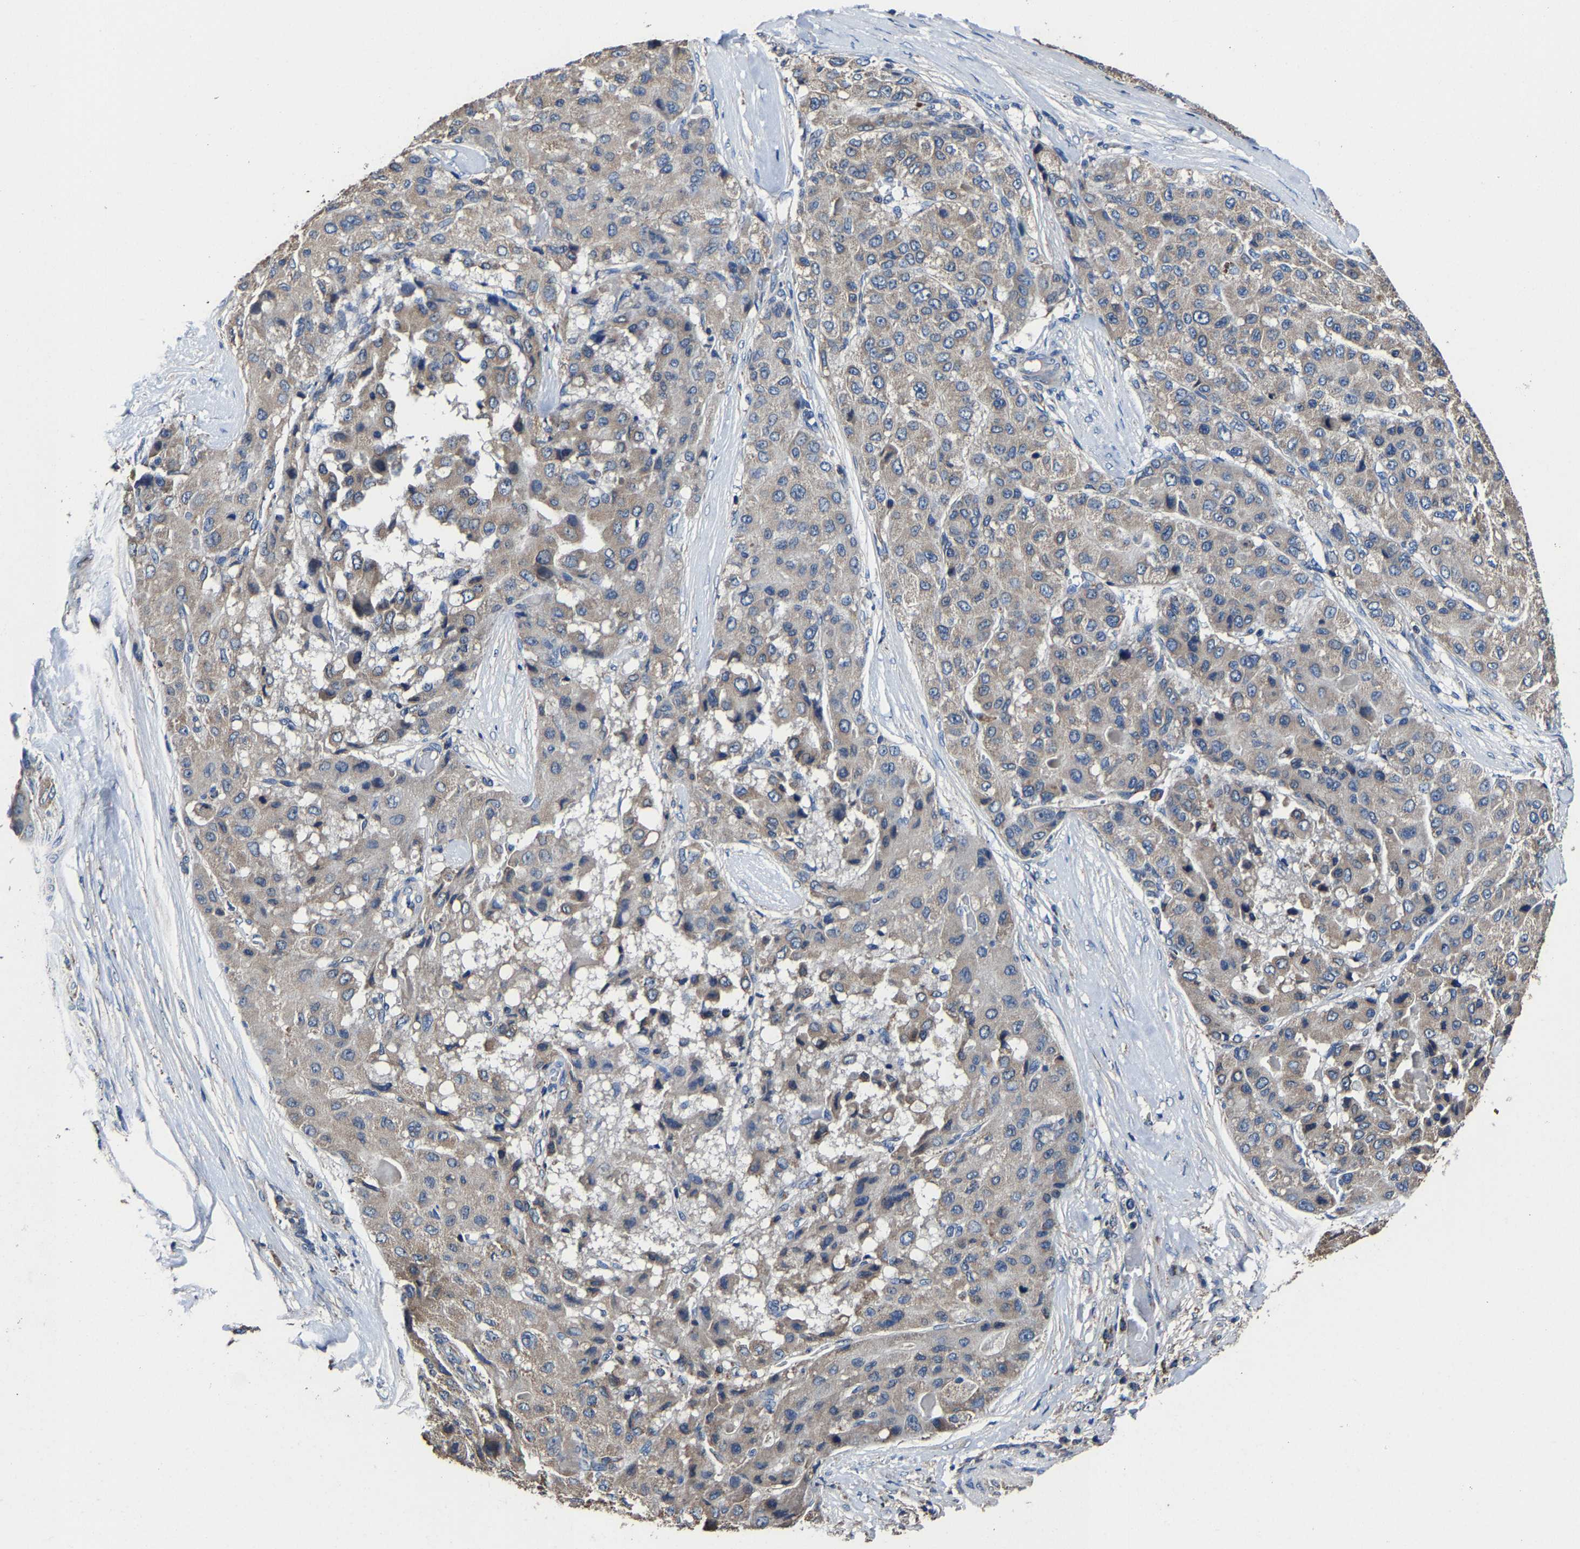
{"staining": {"intensity": "weak", "quantity": "25%-75%", "location": "cytoplasmic/membranous"}, "tissue": "liver cancer", "cell_type": "Tumor cells", "image_type": "cancer", "snomed": [{"axis": "morphology", "description": "Carcinoma, Hepatocellular, NOS"}, {"axis": "topography", "description": "Liver"}], "caption": "Human liver cancer (hepatocellular carcinoma) stained for a protein (brown) displays weak cytoplasmic/membranous positive positivity in about 25%-75% of tumor cells.", "gene": "ZCCHC7", "patient": {"sex": "male", "age": 80}}